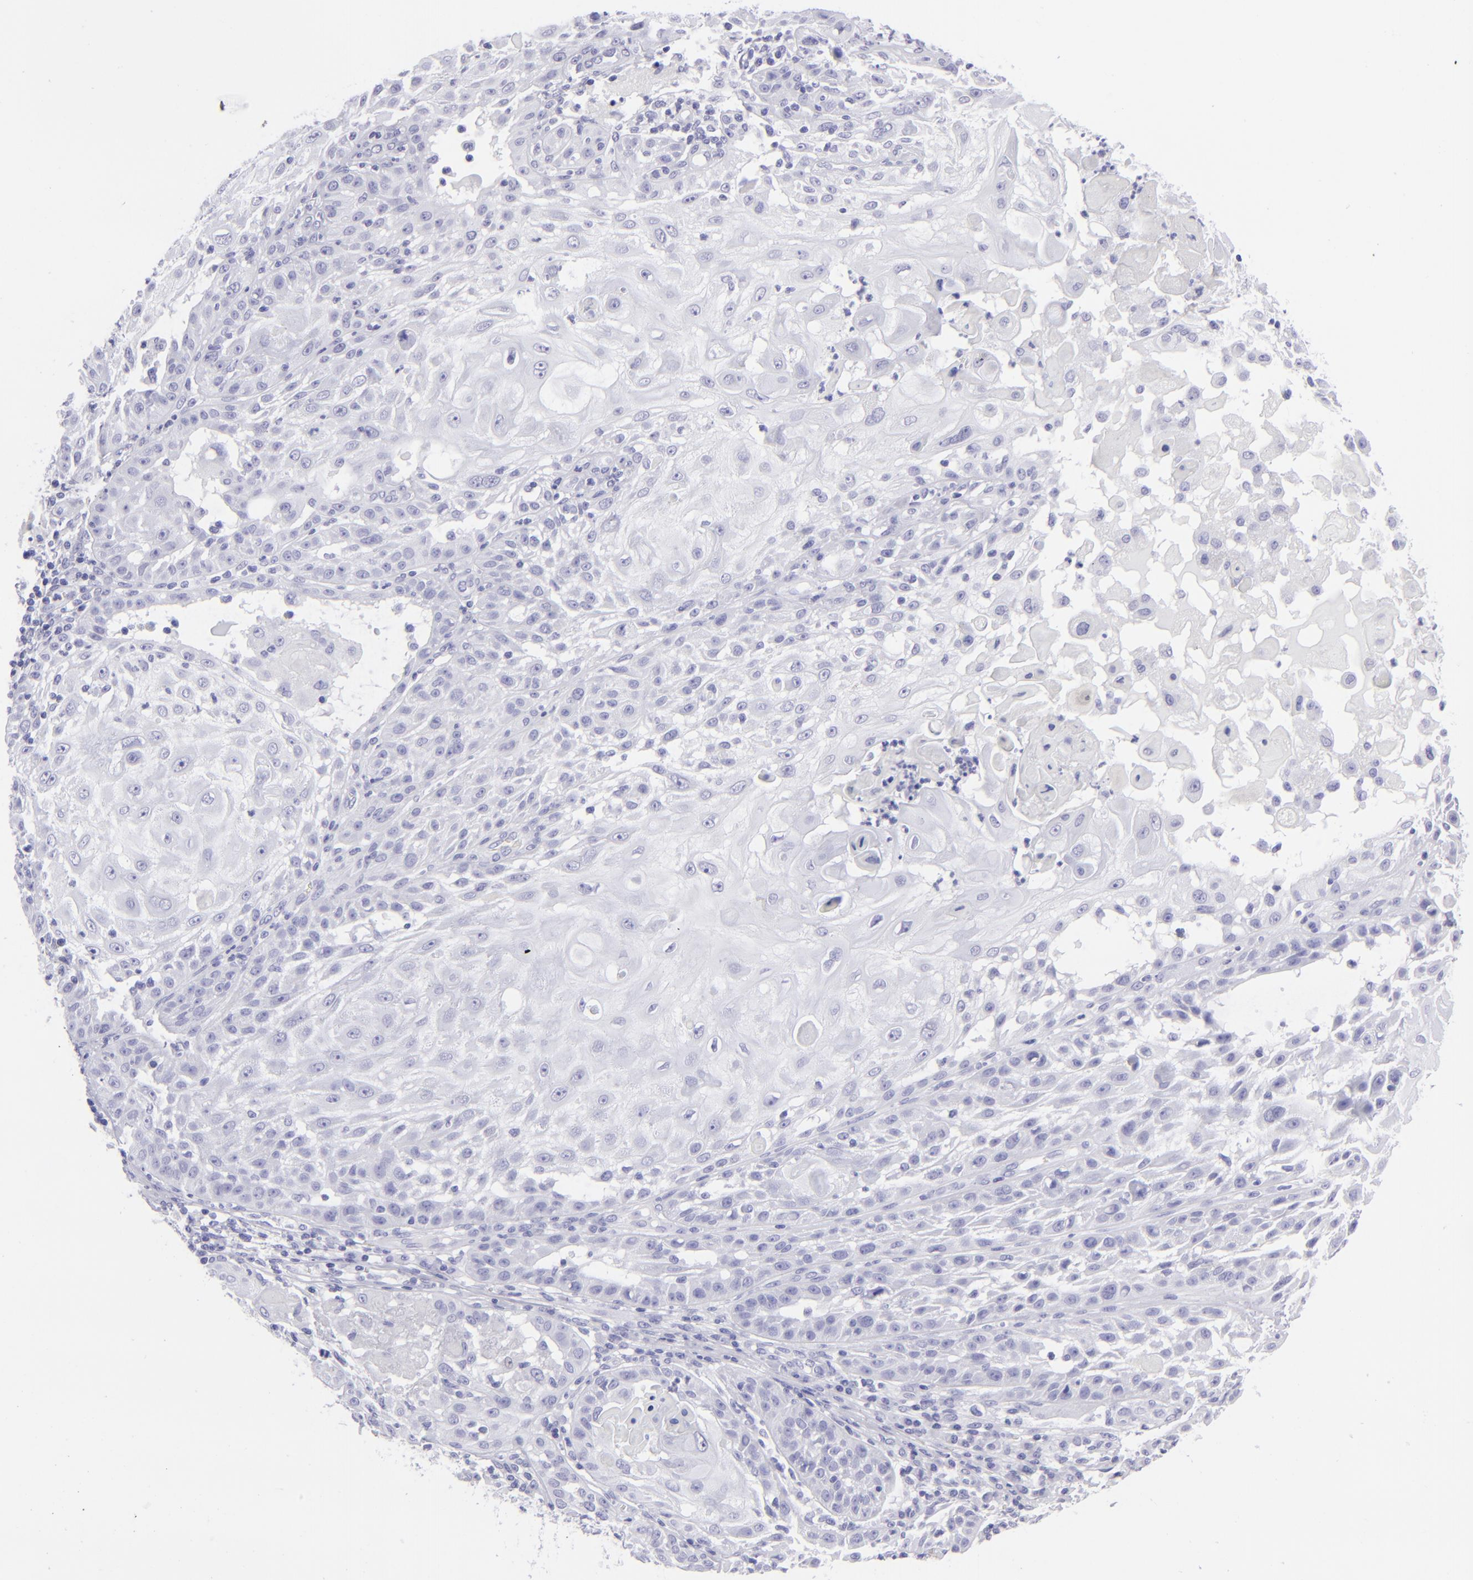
{"staining": {"intensity": "negative", "quantity": "none", "location": "none"}, "tissue": "skin cancer", "cell_type": "Tumor cells", "image_type": "cancer", "snomed": [{"axis": "morphology", "description": "Squamous cell carcinoma, NOS"}, {"axis": "topography", "description": "Skin"}], "caption": "Skin cancer (squamous cell carcinoma) was stained to show a protein in brown. There is no significant staining in tumor cells. (DAB (3,3'-diaminobenzidine) immunohistochemistry (IHC) with hematoxylin counter stain).", "gene": "SLC1A3", "patient": {"sex": "female", "age": 89}}